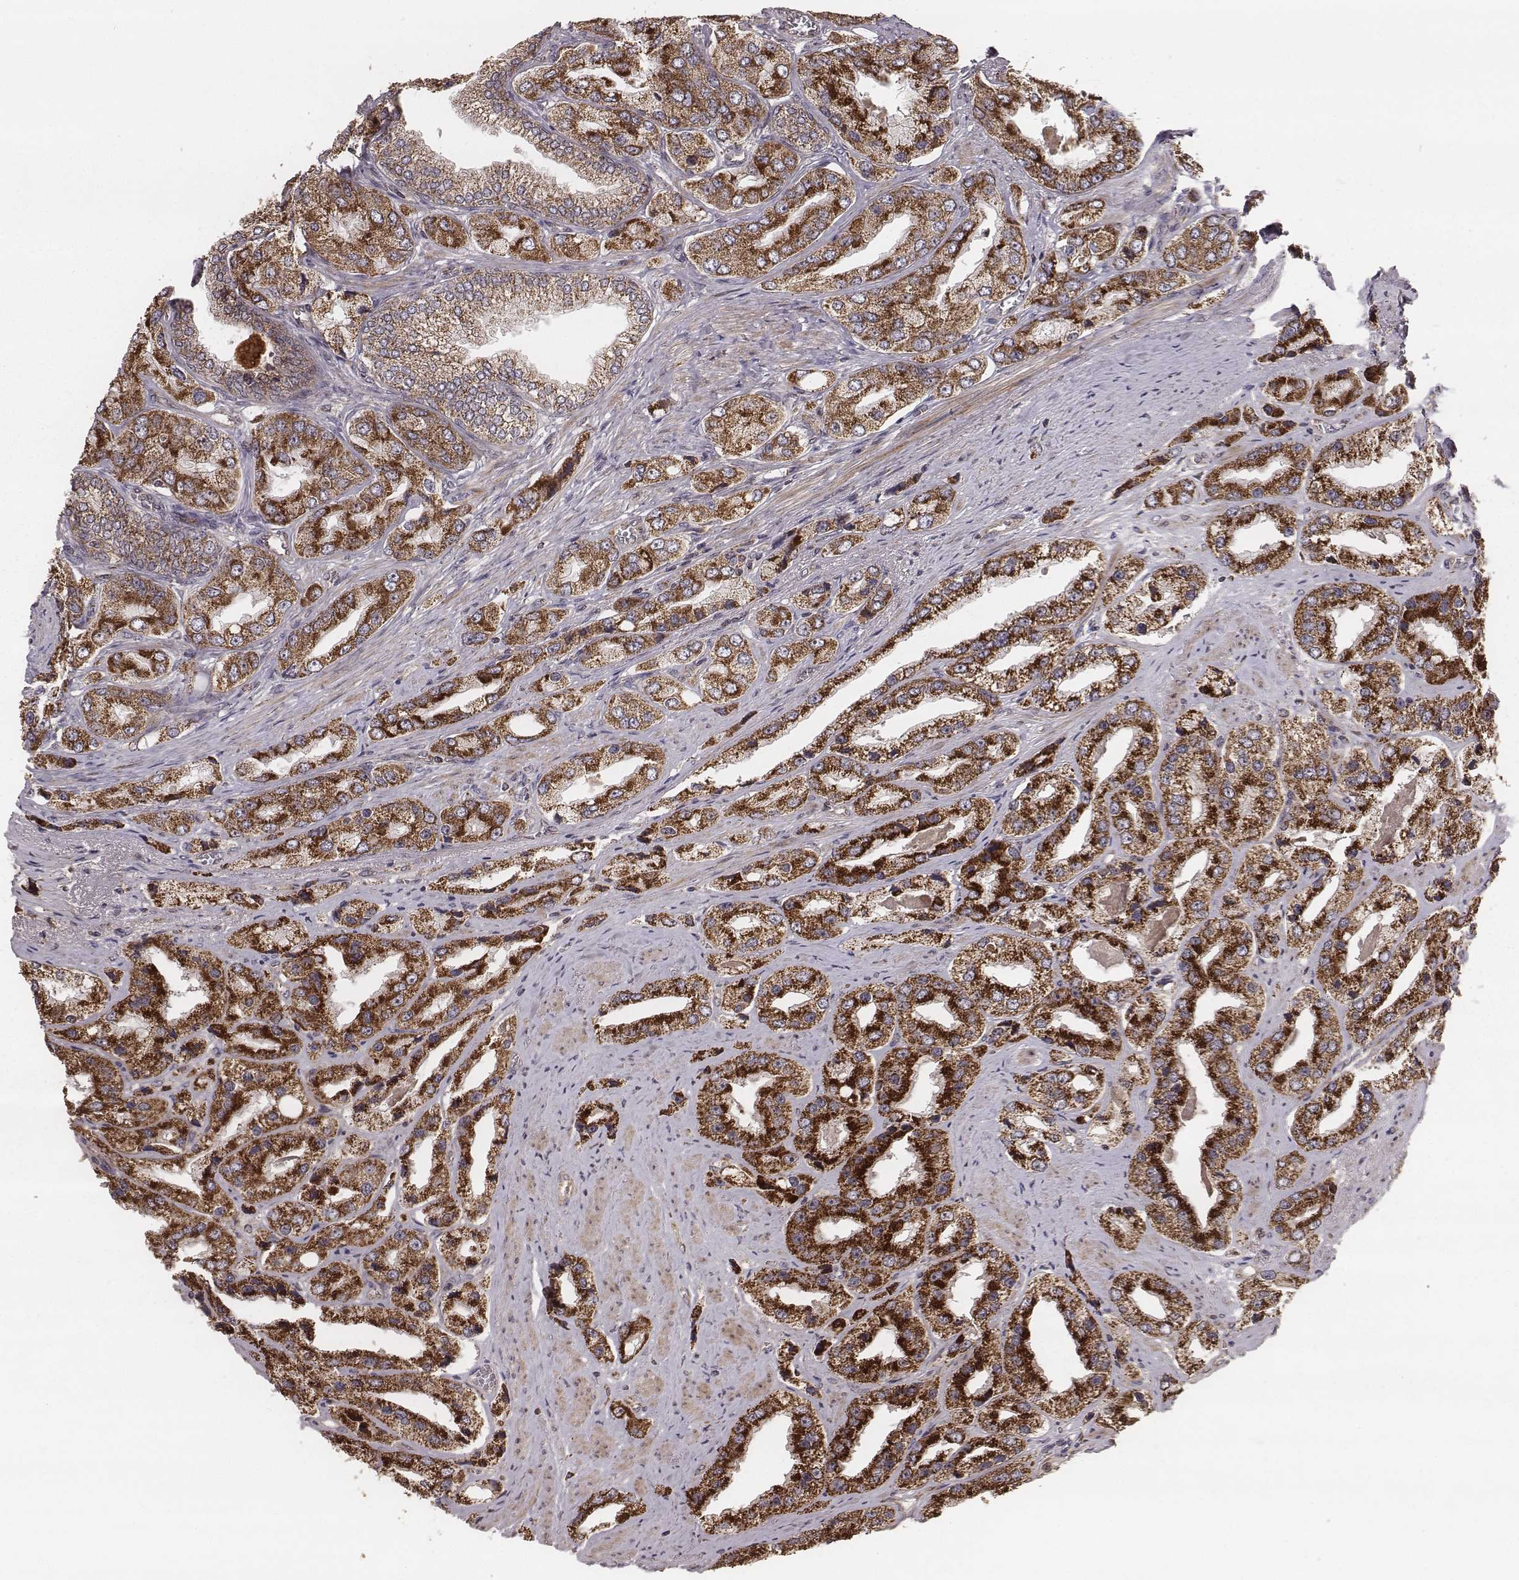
{"staining": {"intensity": "strong", "quantity": ">75%", "location": "cytoplasmic/membranous"}, "tissue": "prostate cancer", "cell_type": "Tumor cells", "image_type": "cancer", "snomed": [{"axis": "morphology", "description": "Adenocarcinoma, Low grade"}, {"axis": "topography", "description": "Prostate"}], "caption": "DAB immunohistochemical staining of low-grade adenocarcinoma (prostate) displays strong cytoplasmic/membranous protein positivity in about >75% of tumor cells. The protein of interest is shown in brown color, while the nuclei are stained blue.", "gene": "ZDHHC21", "patient": {"sex": "male", "age": 69}}